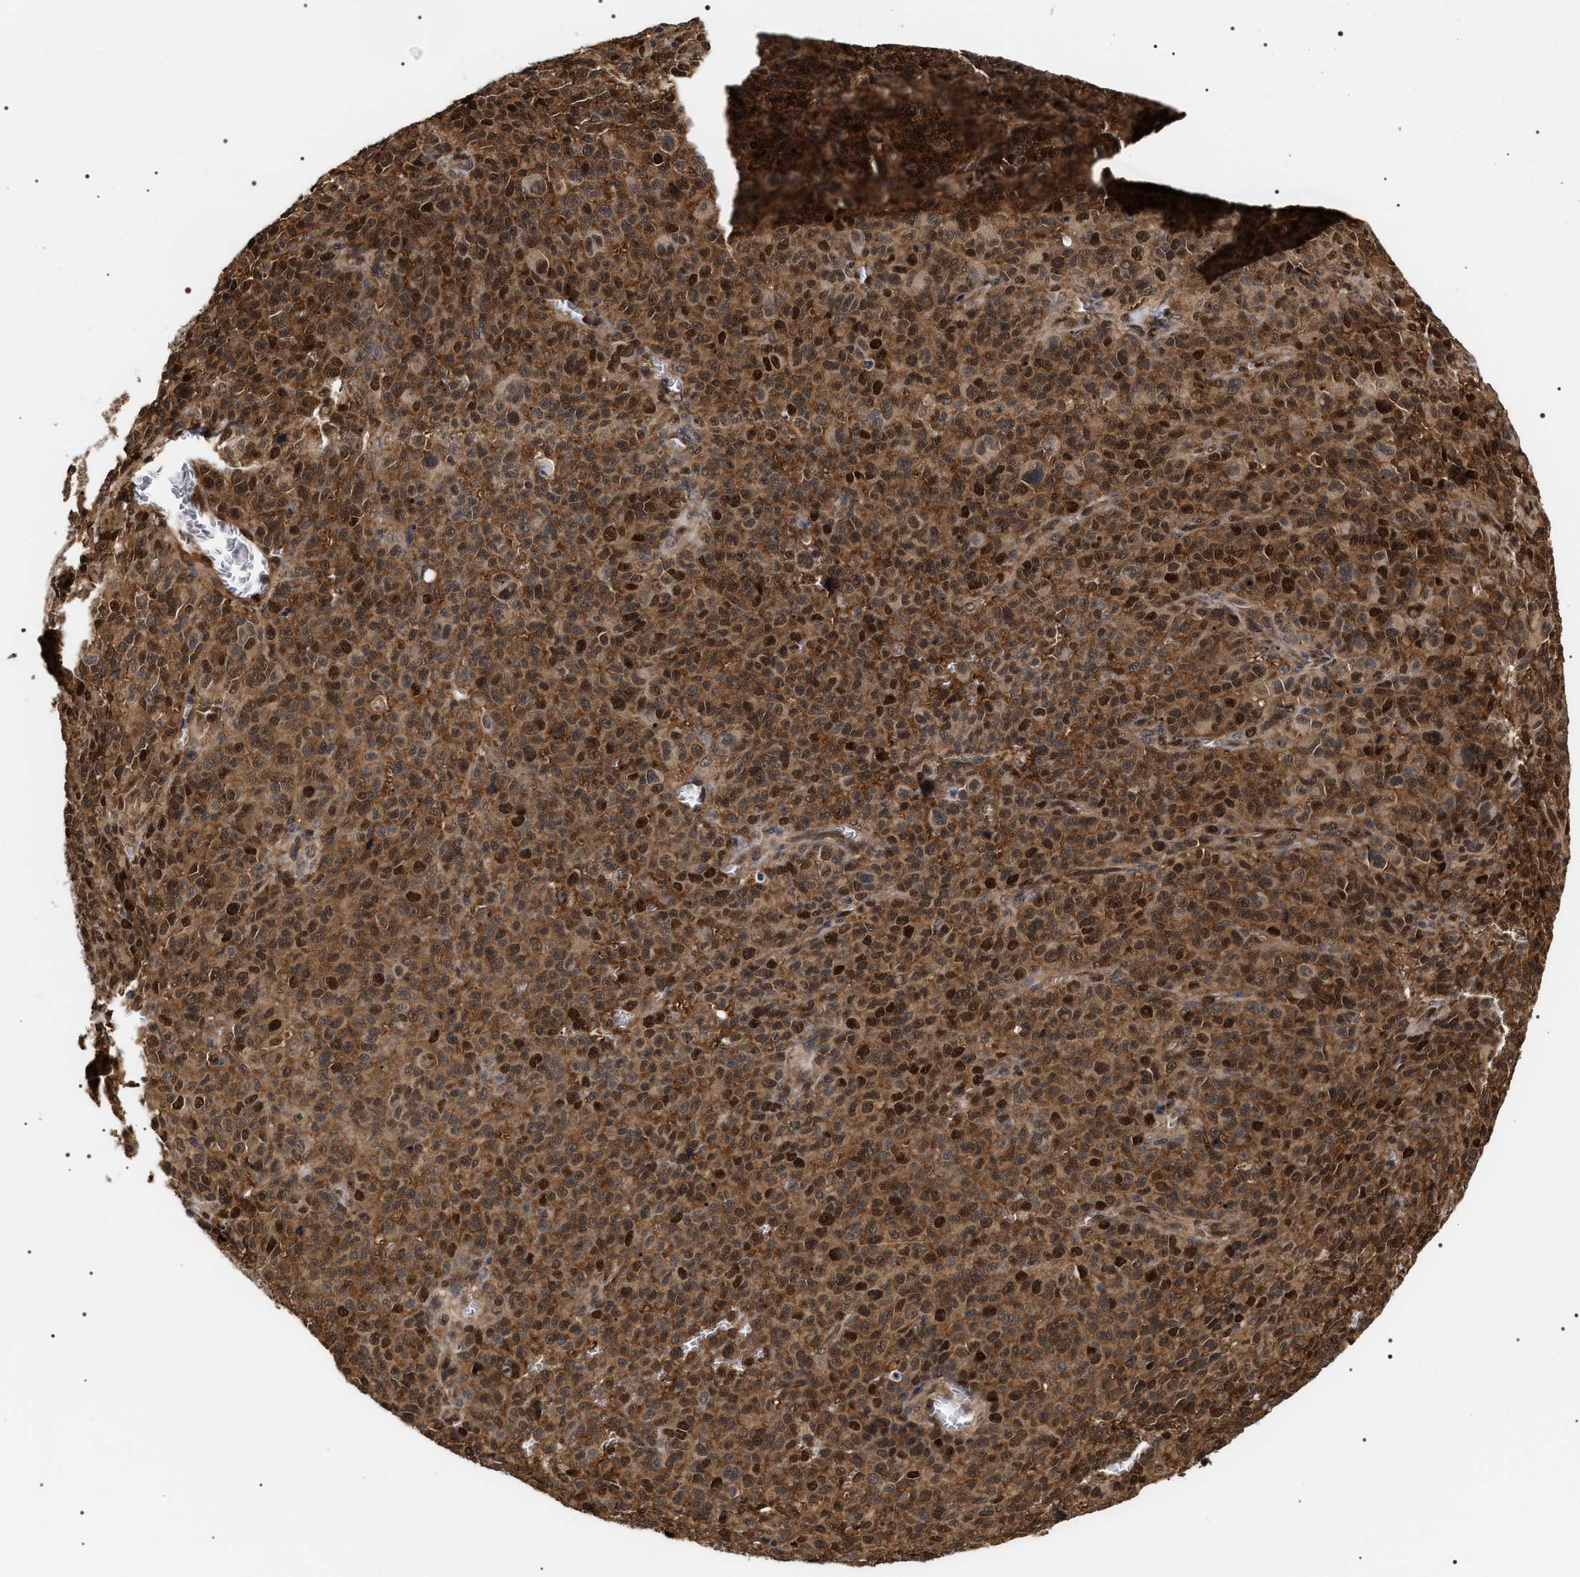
{"staining": {"intensity": "strong", "quantity": ">75%", "location": "cytoplasmic/membranous,nuclear"}, "tissue": "melanoma", "cell_type": "Tumor cells", "image_type": "cancer", "snomed": [{"axis": "morphology", "description": "Malignant melanoma, NOS"}, {"axis": "topography", "description": "Skin"}], "caption": "Strong cytoplasmic/membranous and nuclear positivity for a protein is appreciated in approximately >75% of tumor cells of melanoma using IHC.", "gene": "BAG6", "patient": {"sex": "female", "age": 82}}